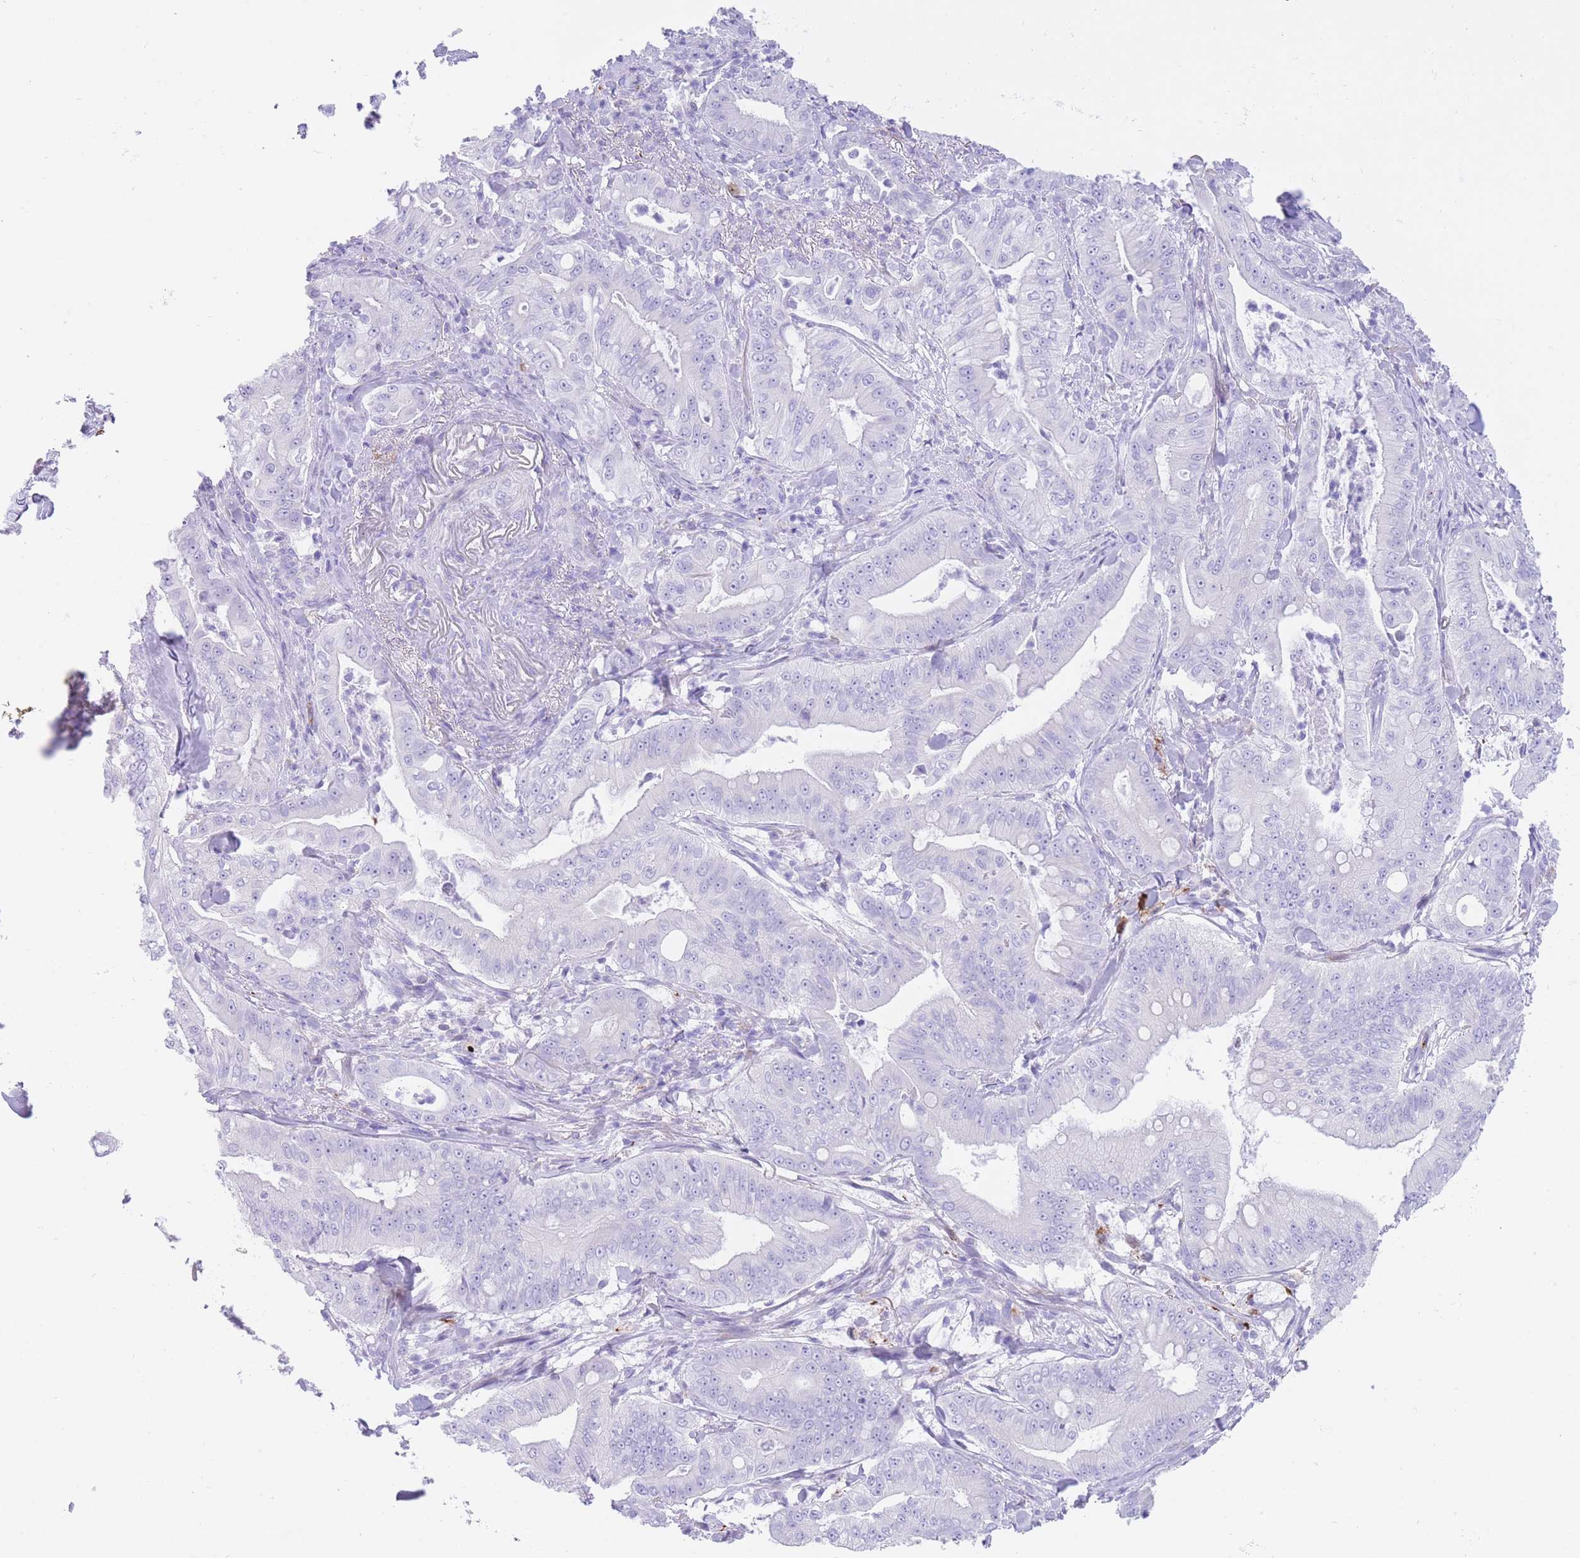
{"staining": {"intensity": "negative", "quantity": "none", "location": "none"}, "tissue": "pancreatic cancer", "cell_type": "Tumor cells", "image_type": "cancer", "snomed": [{"axis": "morphology", "description": "Adenocarcinoma, NOS"}, {"axis": "topography", "description": "Pancreas"}], "caption": "DAB immunohistochemical staining of human adenocarcinoma (pancreatic) demonstrates no significant staining in tumor cells.", "gene": "QTRT1", "patient": {"sex": "male", "age": 71}}